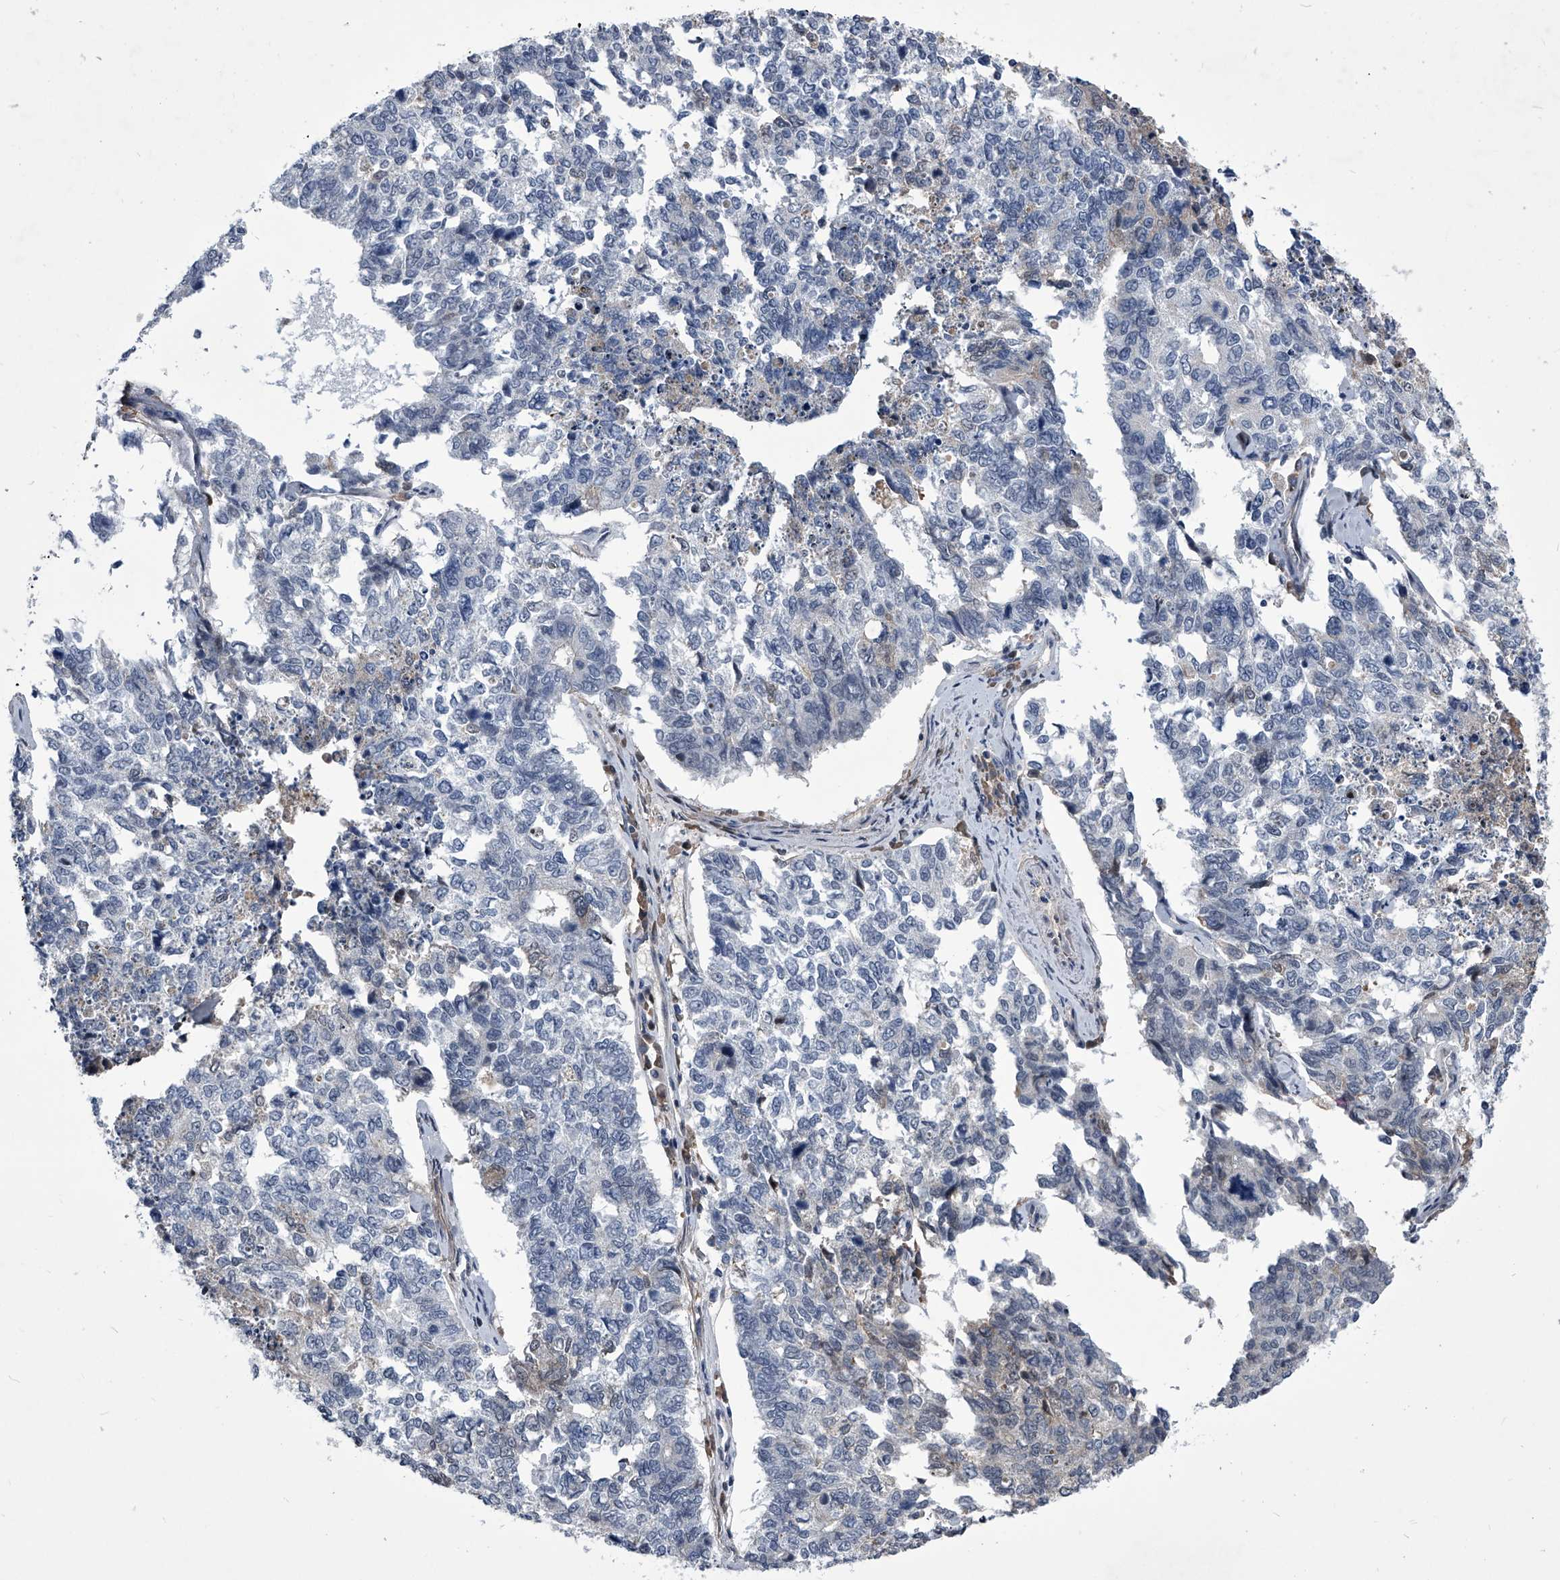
{"staining": {"intensity": "negative", "quantity": "none", "location": "none"}, "tissue": "cervical cancer", "cell_type": "Tumor cells", "image_type": "cancer", "snomed": [{"axis": "morphology", "description": "Squamous cell carcinoma, NOS"}, {"axis": "topography", "description": "Cervix"}], "caption": "Histopathology image shows no protein expression in tumor cells of cervical squamous cell carcinoma tissue.", "gene": "ZNF76", "patient": {"sex": "female", "age": 63}}